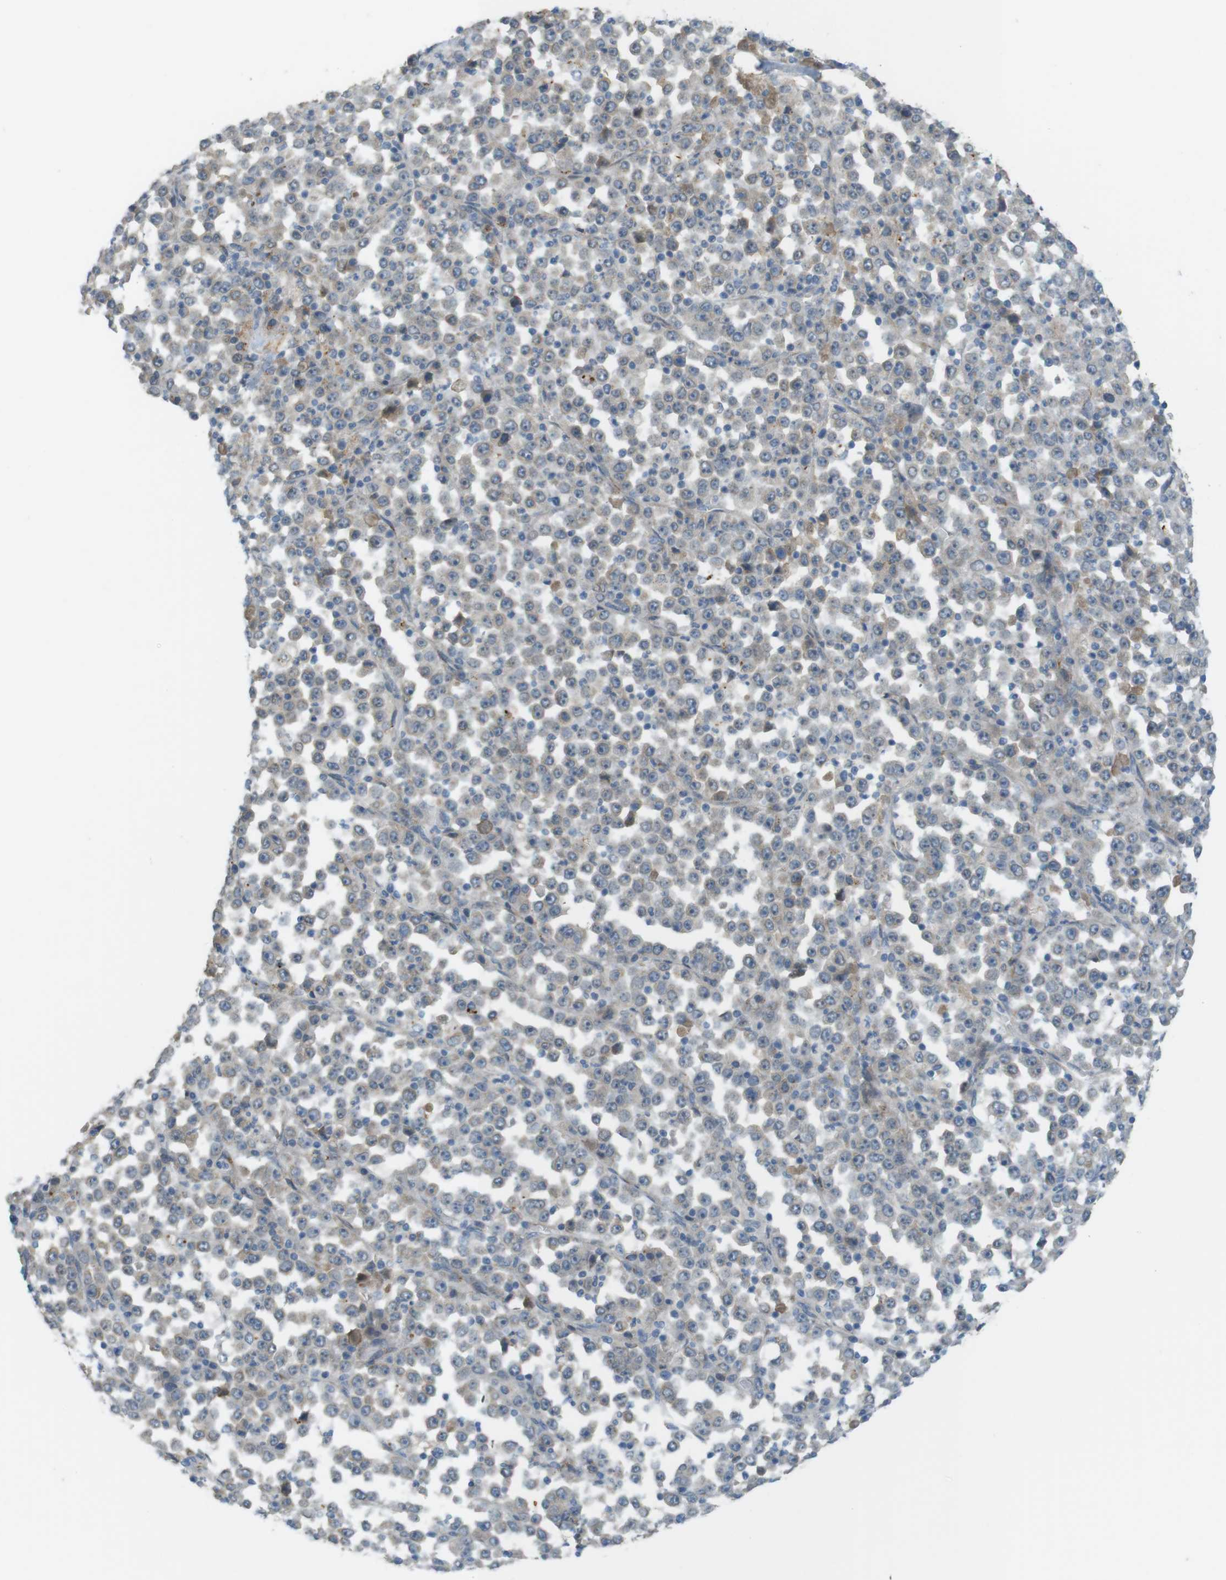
{"staining": {"intensity": "weak", "quantity": "25%-75%", "location": "cytoplasmic/membranous"}, "tissue": "stomach cancer", "cell_type": "Tumor cells", "image_type": "cancer", "snomed": [{"axis": "morphology", "description": "Normal tissue, NOS"}, {"axis": "morphology", "description": "Adenocarcinoma, NOS"}, {"axis": "topography", "description": "Stomach, upper"}, {"axis": "topography", "description": "Stomach"}], "caption": "IHC staining of adenocarcinoma (stomach), which exhibits low levels of weak cytoplasmic/membranous staining in about 25%-75% of tumor cells indicating weak cytoplasmic/membranous protein positivity. The staining was performed using DAB (brown) for protein detection and nuclei were counterstained in hematoxylin (blue).", "gene": "UGT8", "patient": {"sex": "male", "age": 59}}